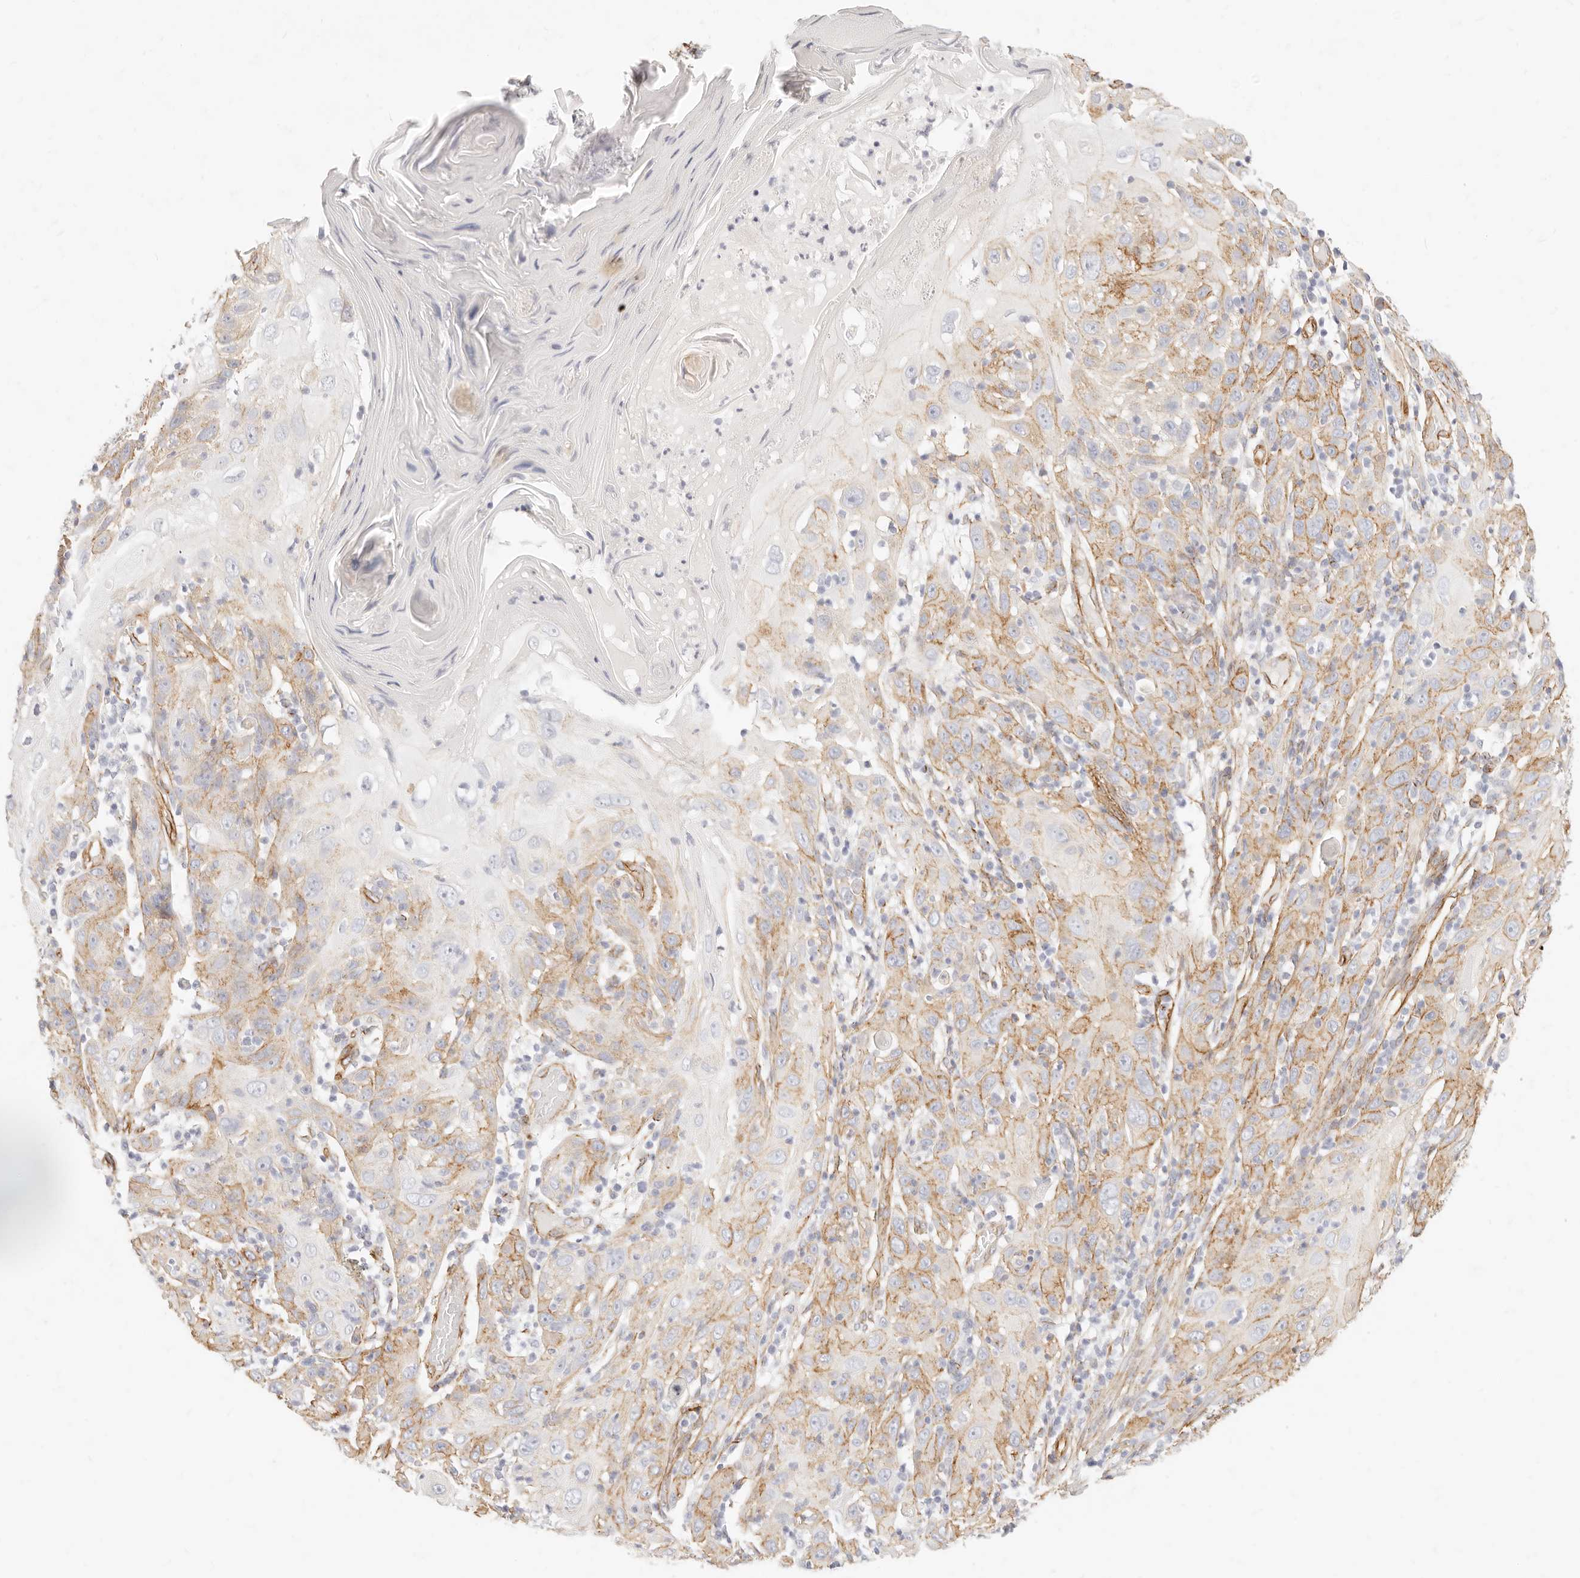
{"staining": {"intensity": "moderate", "quantity": "25%-75%", "location": "cytoplasmic/membranous"}, "tissue": "skin cancer", "cell_type": "Tumor cells", "image_type": "cancer", "snomed": [{"axis": "morphology", "description": "Squamous cell carcinoma, NOS"}, {"axis": "topography", "description": "Skin"}], "caption": "Moderate cytoplasmic/membranous staining is seen in about 25%-75% of tumor cells in skin squamous cell carcinoma.", "gene": "NUS1", "patient": {"sex": "female", "age": 88}}